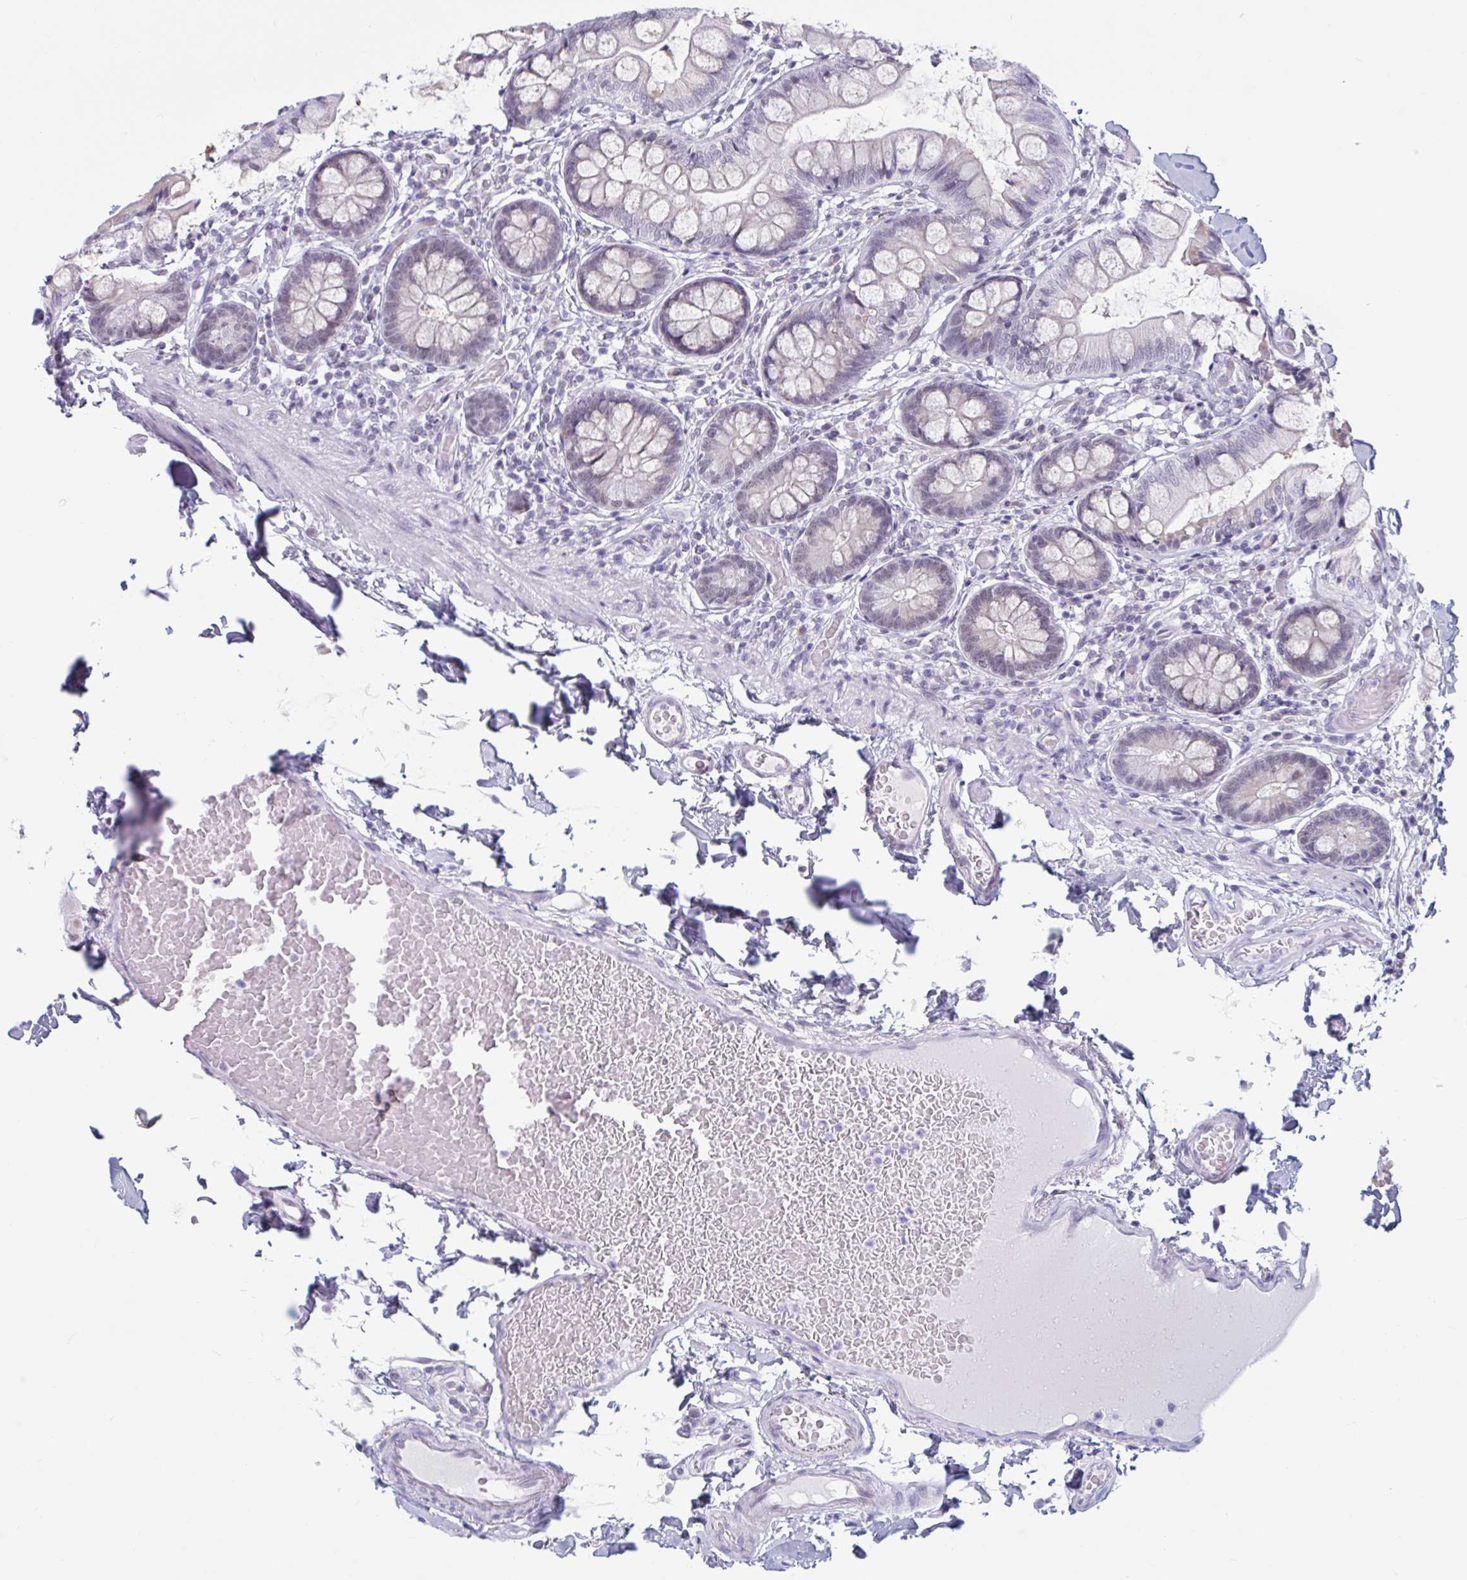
{"staining": {"intensity": "negative", "quantity": "none", "location": "none"}, "tissue": "small intestine", "cell_type": "Glandular cells", "image_type": "normal", "snomed": [{"axis": "morphology", "description": "Normal tissue, NOS"}, {"axis": "topography", "description": "Small intestine"}], "caption": "Immunohistochemistry image of benign human small intestine stained for a protein (brown), which shows no positivity in glandular cells.", "gene": "MSMB", "patient": {"sex": "male", "age": 70}}